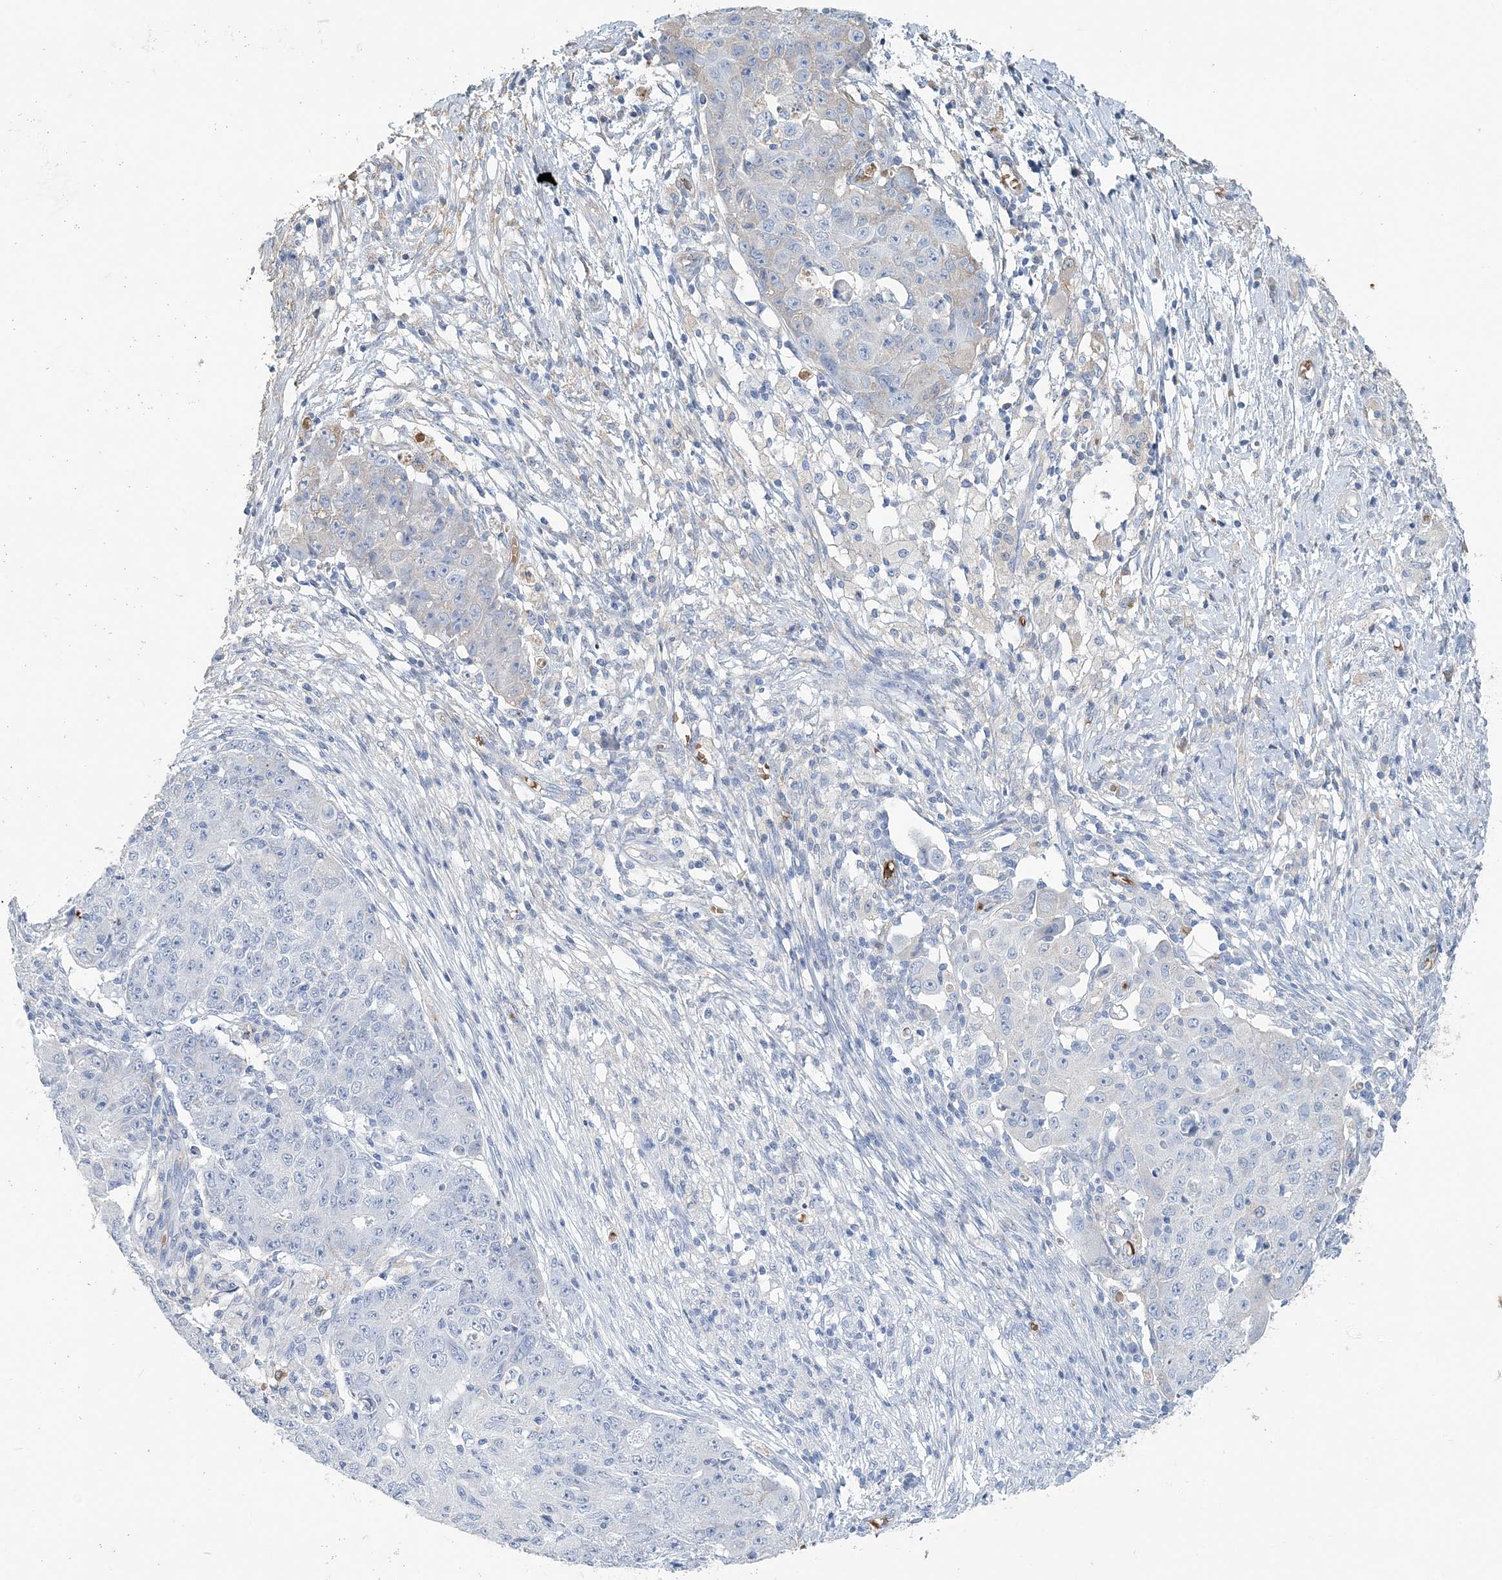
{"staining": {"intensity": "negative", "quantity": "none", "location": "none"}, "tissue": "ovarian cancer", "cell_type": "Tumor cells", "image_type": "cancer", "snomed": [{"axis": "morphology", "description": "Carcinoma, endometroid"}, {"axis": "topography", "description": "Ovary"}], "caption": "Tumor cells are negative for protein expression in human ovarian cancer (endometroid carcinoma).", "gene": "HBD", "patient": {"sex": "female", "age": 42}}